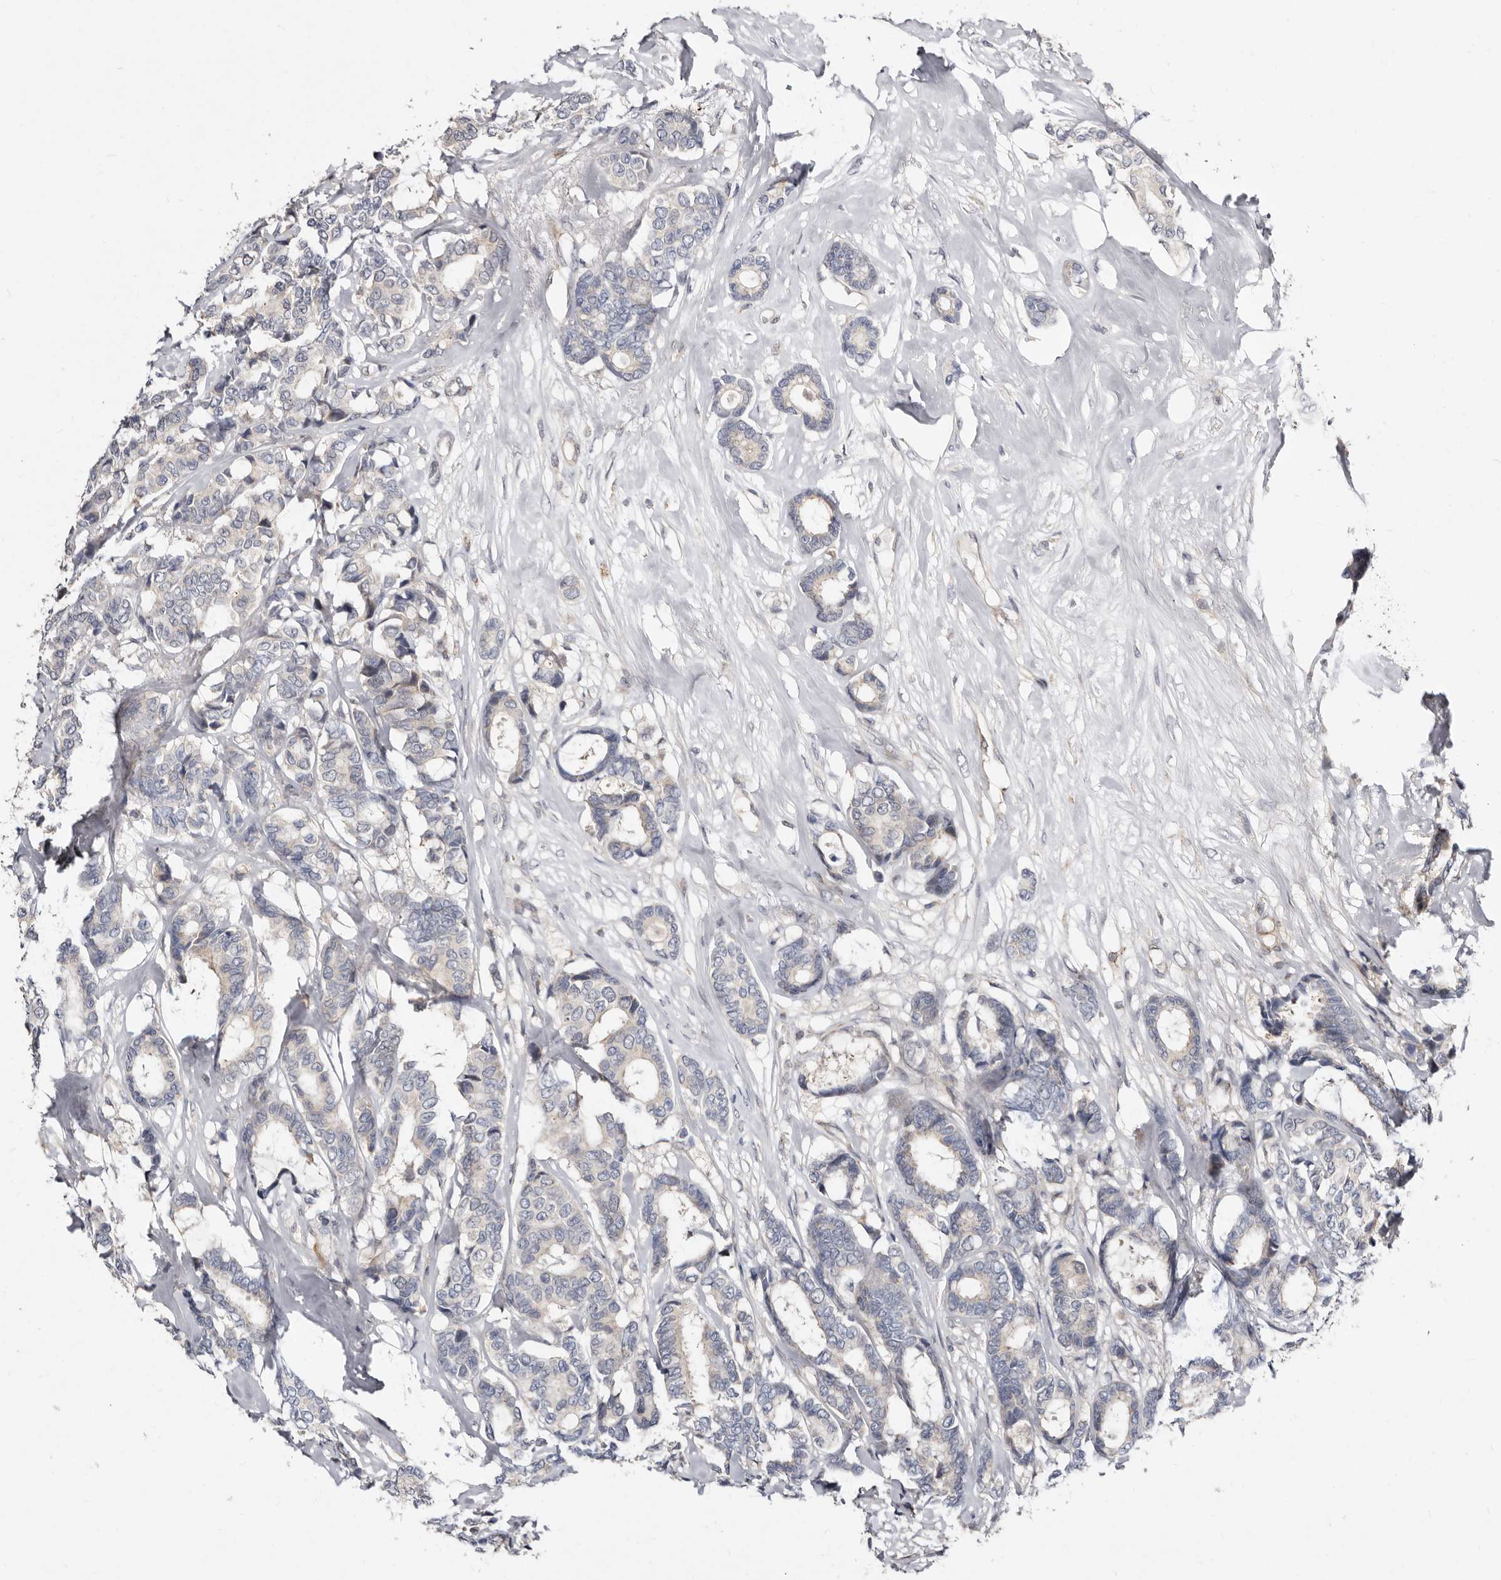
{"staining": {"intensity": "negative", "quantity": "none", "location": "none"}, "tissue": "breast cancer", "cell_type": "Tumor cells", "image_type": "cancer", "snomed": [{"axis": "morphology", "description": "Duct carcinoma"}, {"axis": "topography", "description": "Breast"}], "caption": "Tumor cells are negative for brown protein staining in breast intraductal carcinoma. (DAB (3,3'-diaminobenzidine) IHC visualized using brightfield microscopy, high magnification).", "gene": "KLHL4", "patient": {"sex": "female", "age": 87}}